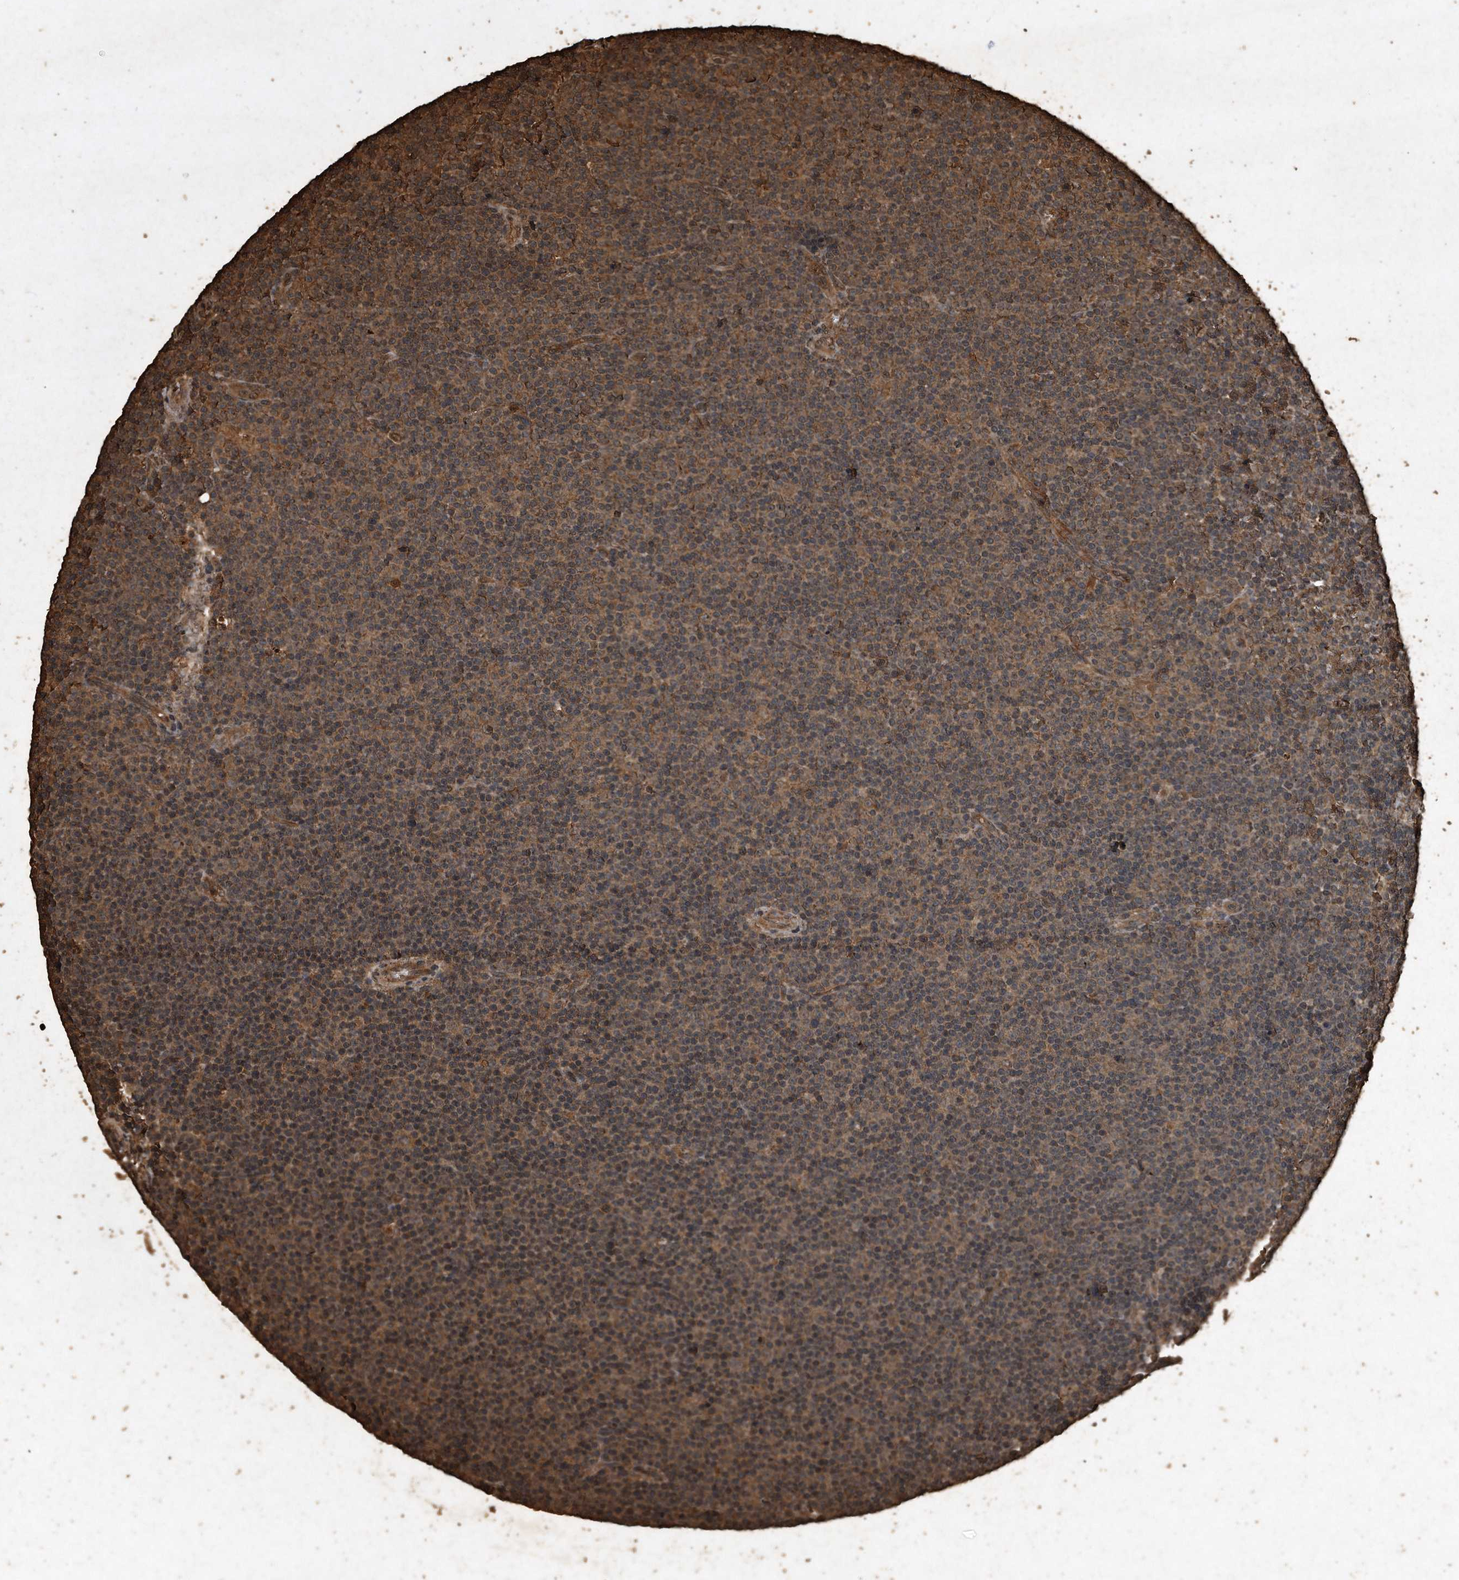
{"staining": {"intensity": "moderate", "quantity": "25%-75%", "location": "cytoplasmic/membranous"}, "tissue": "lymphoma", "cell_type": "Tumor cells", "image_type": "cancer", "snomed": [{"axis": "morphology", "description": "Malignant lymphoma, non-Hodgkin's type, Low grade"}, {"axis": "topography", "description": "Lymph node"}], "caption": "Human malignant lymphoma, non-Hodgkin's type (low-grade) stained with a brown dye reveals moderate cytoplasmic/membranous positive positivity in about 25%-75% of tumor cells.", "gene": "CFLAR", "patient": {"sex": "female", "age": 67}}